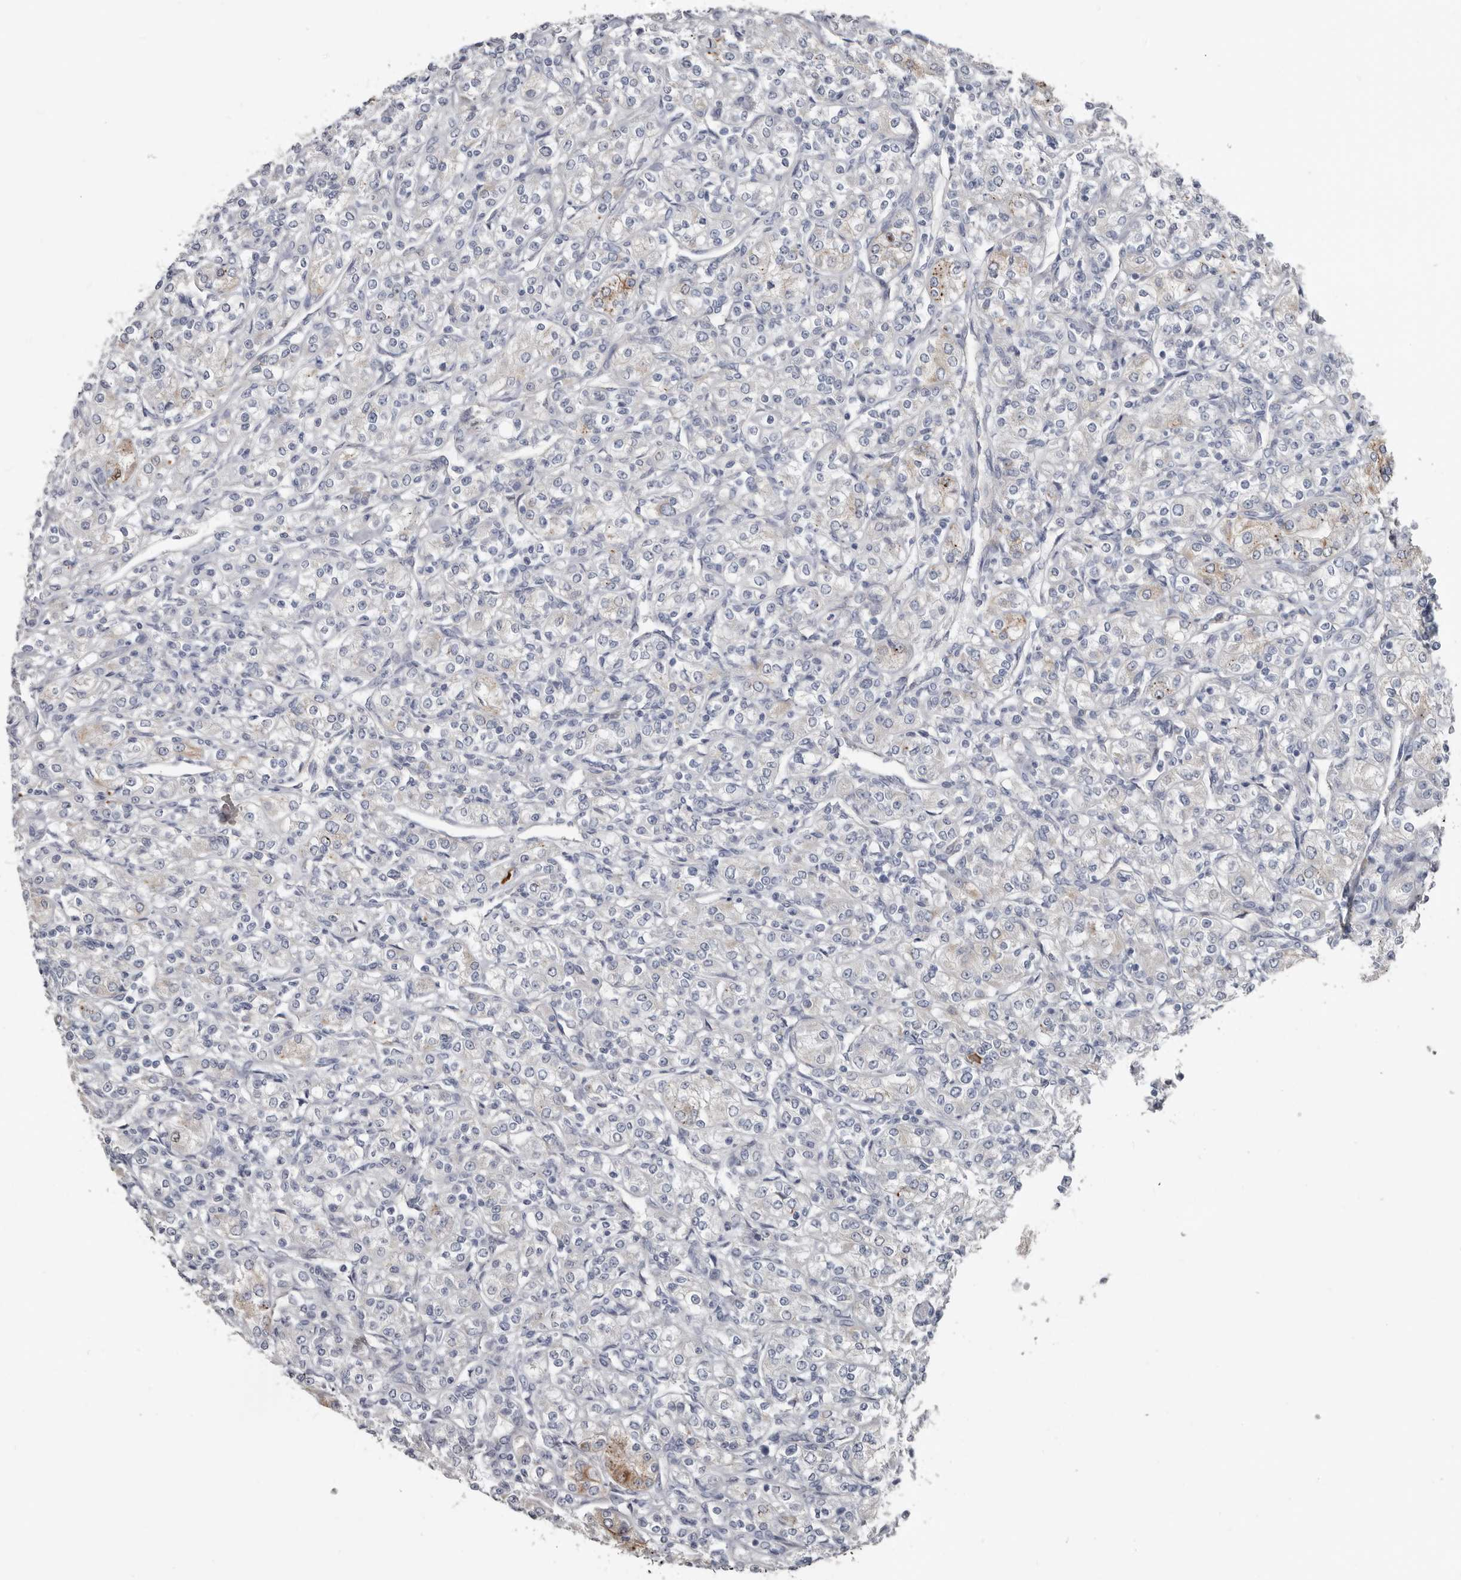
{"staining": {"intensity": "weak", "quantity": "<25%", "location": "cytoplasmic/membranous"}, "tissue": "renal cancer", "cell_type": "Tumor cells", "image_type": "cancer", "snomed": [{"axis": "morphology", "description": "Adenocarcinoma, NOS"}, {"axis": "topography", "description": "Kidney"}], "caption": "Tumor cells show no significant positivity in renal cancer.", "gene": "ZNF114", "patient": {"sex": "male", "age": 77}}